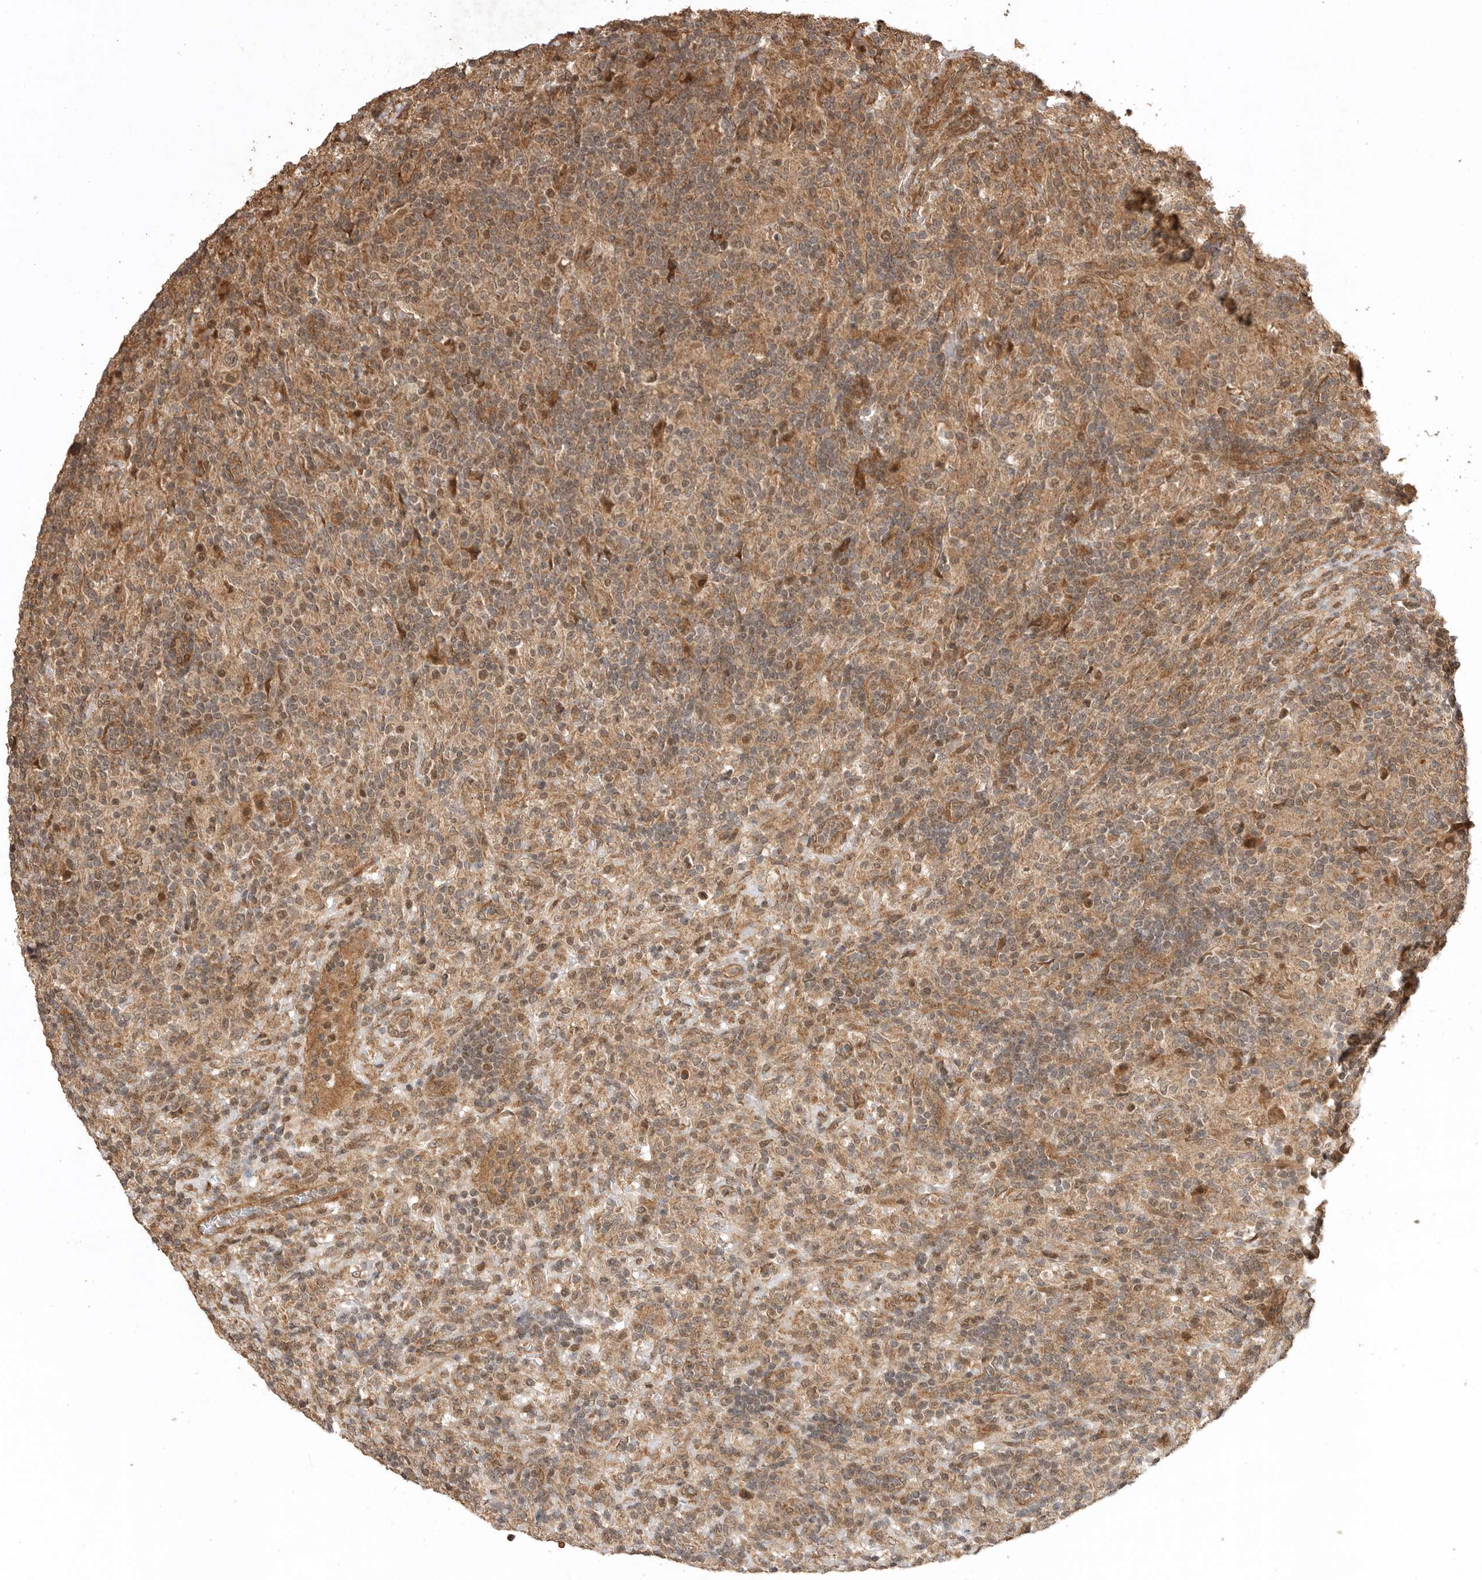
{"staining": {"intensity": "moderate", "quantity": ">75%", "location": "cytoplasmic/membranous,nuclear"}, "tissue": "lymphoma", "cell_type": "Tumor cells", "image_type": "cancer", "snomed": [{"axis": "morphology", "description": "Hodgkin's disease, NOS"}, {"axis": "topography", "description": "Lymph node"}], "caption": "DAB immunohistochemical staining of lymphoma shows moderate cytoplasmic/membranous and nuclear protein staining in approximately >75% of tumor cells.", "gene": "BOC", "patient": {"sex": "male", "age": 70}}